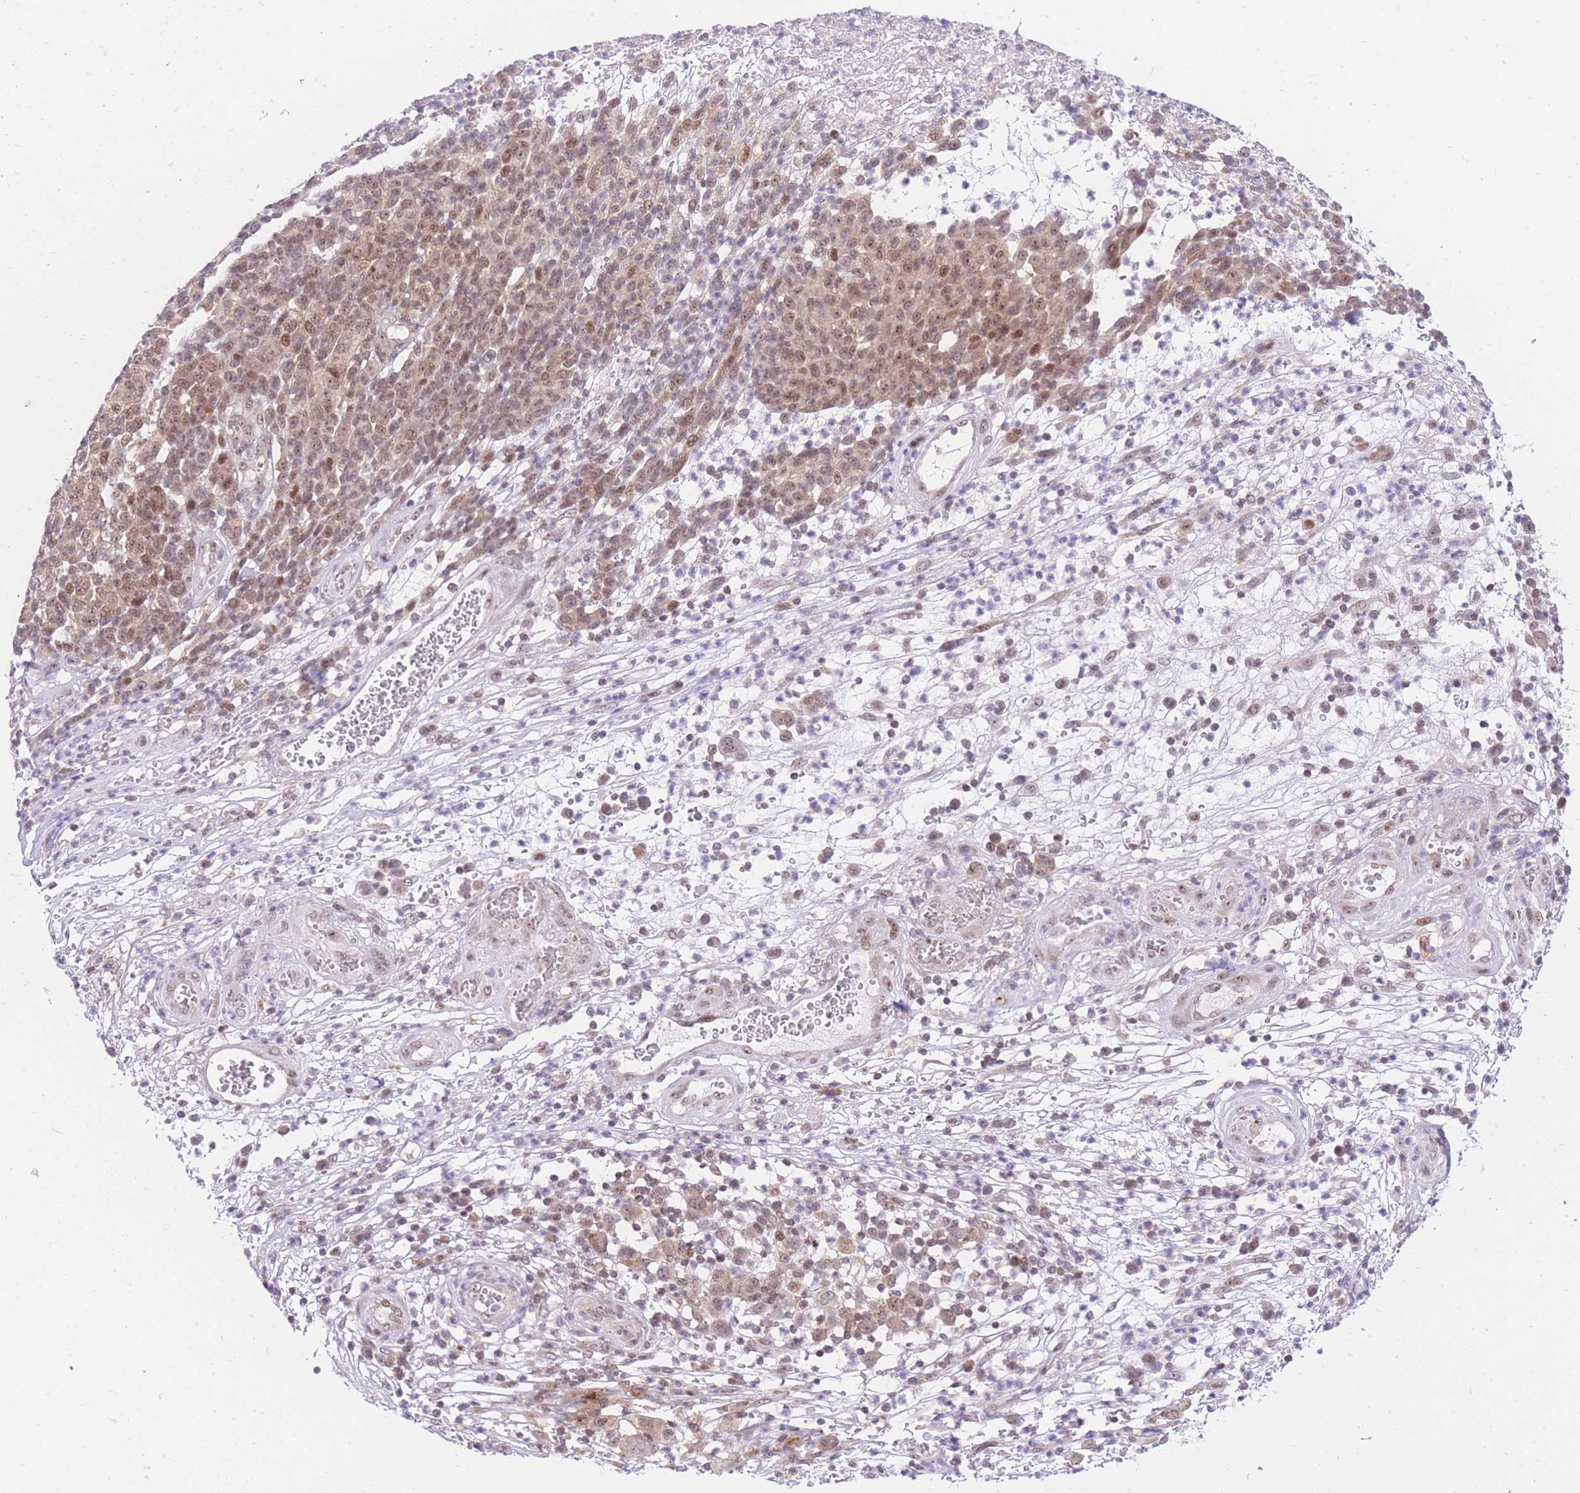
{"staining": {"intensity": "moderate", "quantity": ">75%", "location": "cytoplasmic/membranous,nuclear"}, "tissue": "melanoma", "cell_type": "Tumor cells", "image_type": "cancer", "snomed": [{"axis": "morphology", "description": "Malignant melanoma, NOS"}, {"axis": "topography", "description": "Skin"}], "caption": "Tumor cells show medium levels of moderate cytoplasmic/membranous and nuclear staining in about >75% of cells in malignant melanoma. The protein is shown in brown color, while the nuclei are stained blue.", "gene": "STK39", "patient": {"sex": "male", "age": 49}}